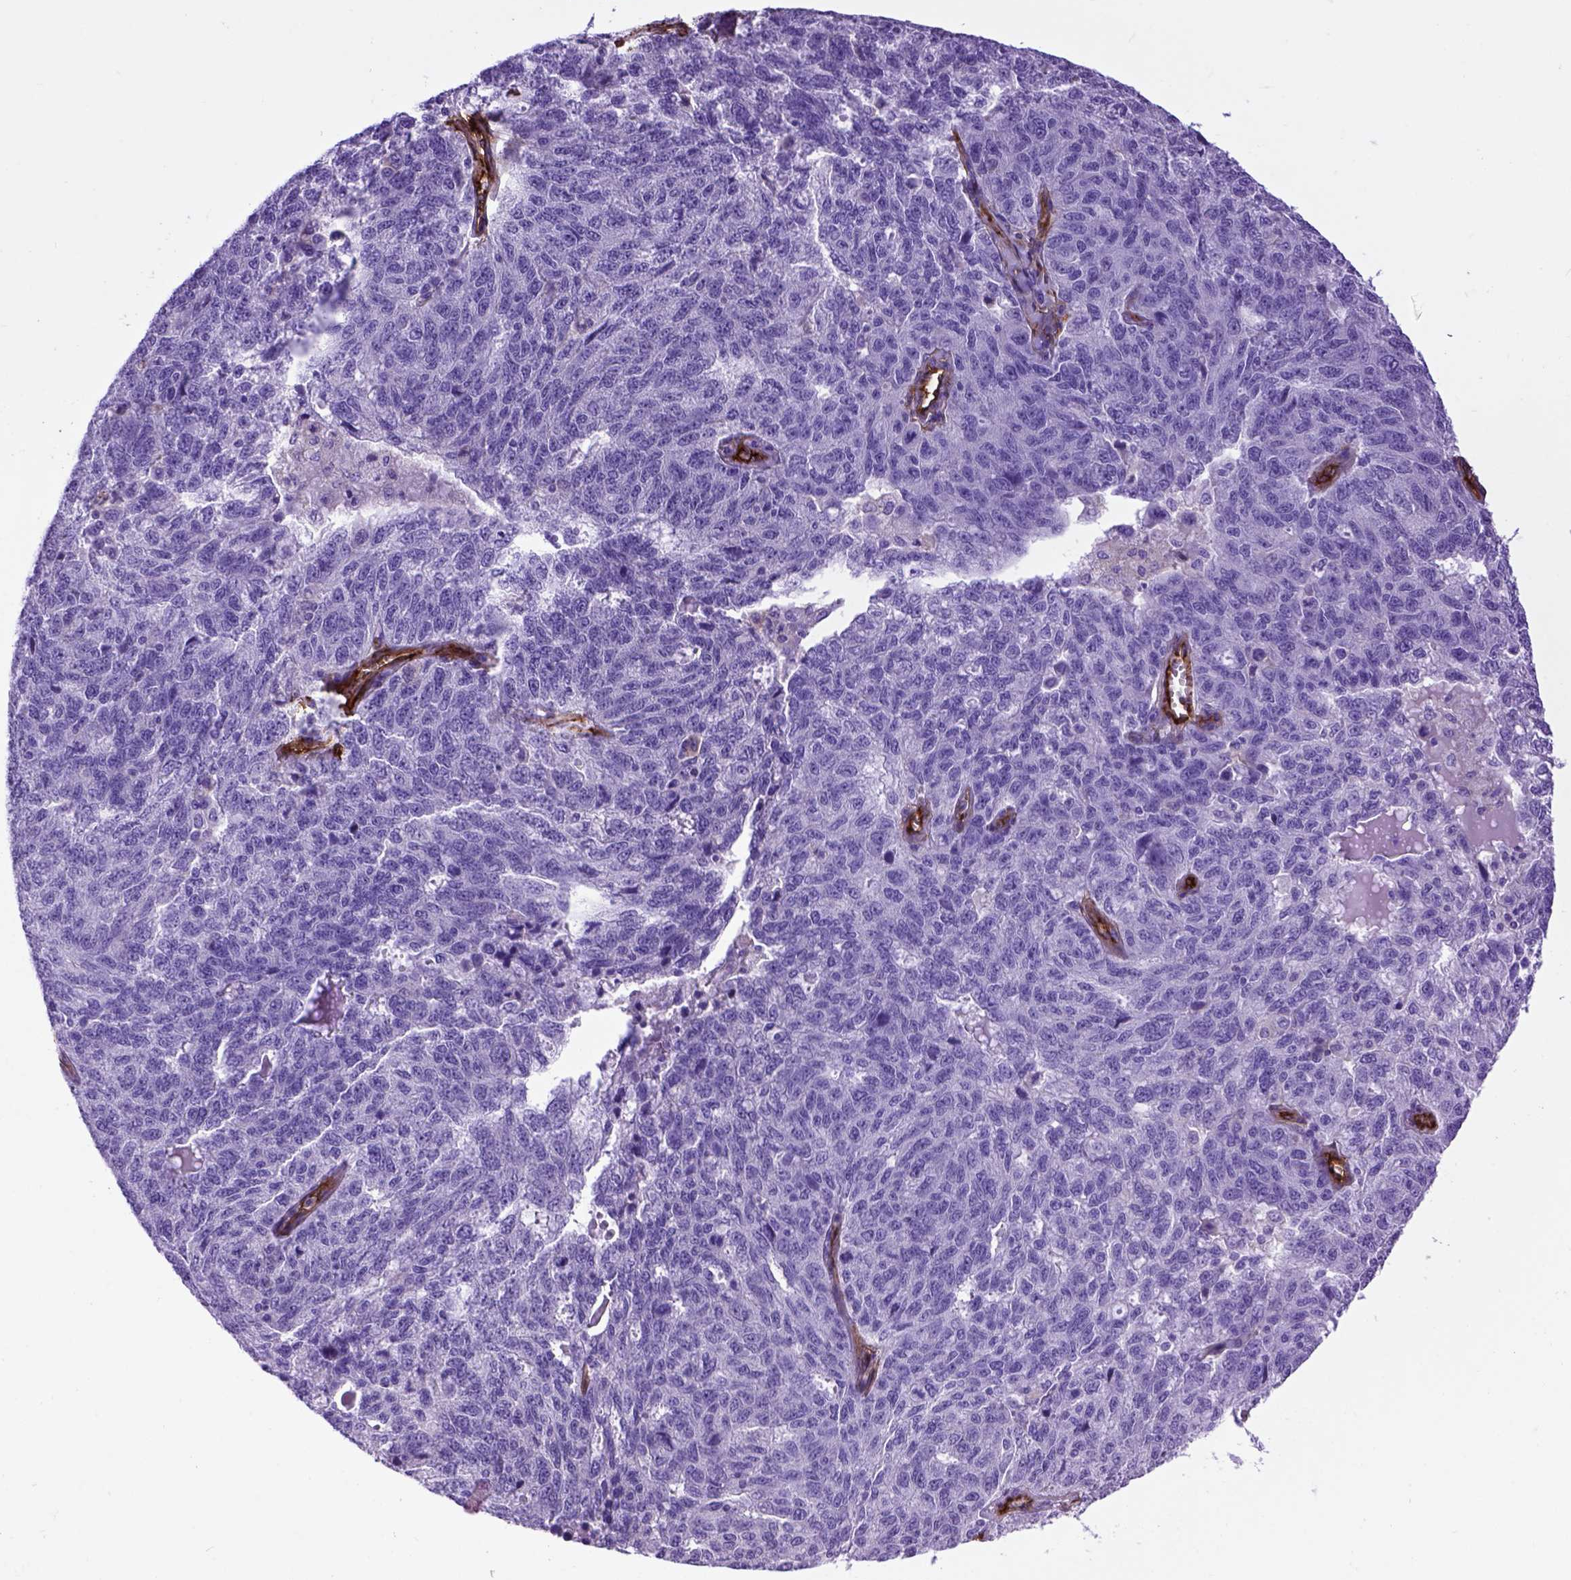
{"staining": {"intensity": "negative", "quantity": "none", "location": "none"}, "tissue": "ovarian cancer", "cell_type": "Tumor cells", "image_type": "cancer", "snomed": [{"axis": "morphology", "description": "Cystadenocarcinoma, serous, NOS"}, {"axis": "topography", "description": "Ovary"}], "caption": "IHC of serous cystadenocarcinoma (ovarian) displays no staining in tumor cells.", "gene": "ENG", "patient": {"sex": "female", "age": 71}}